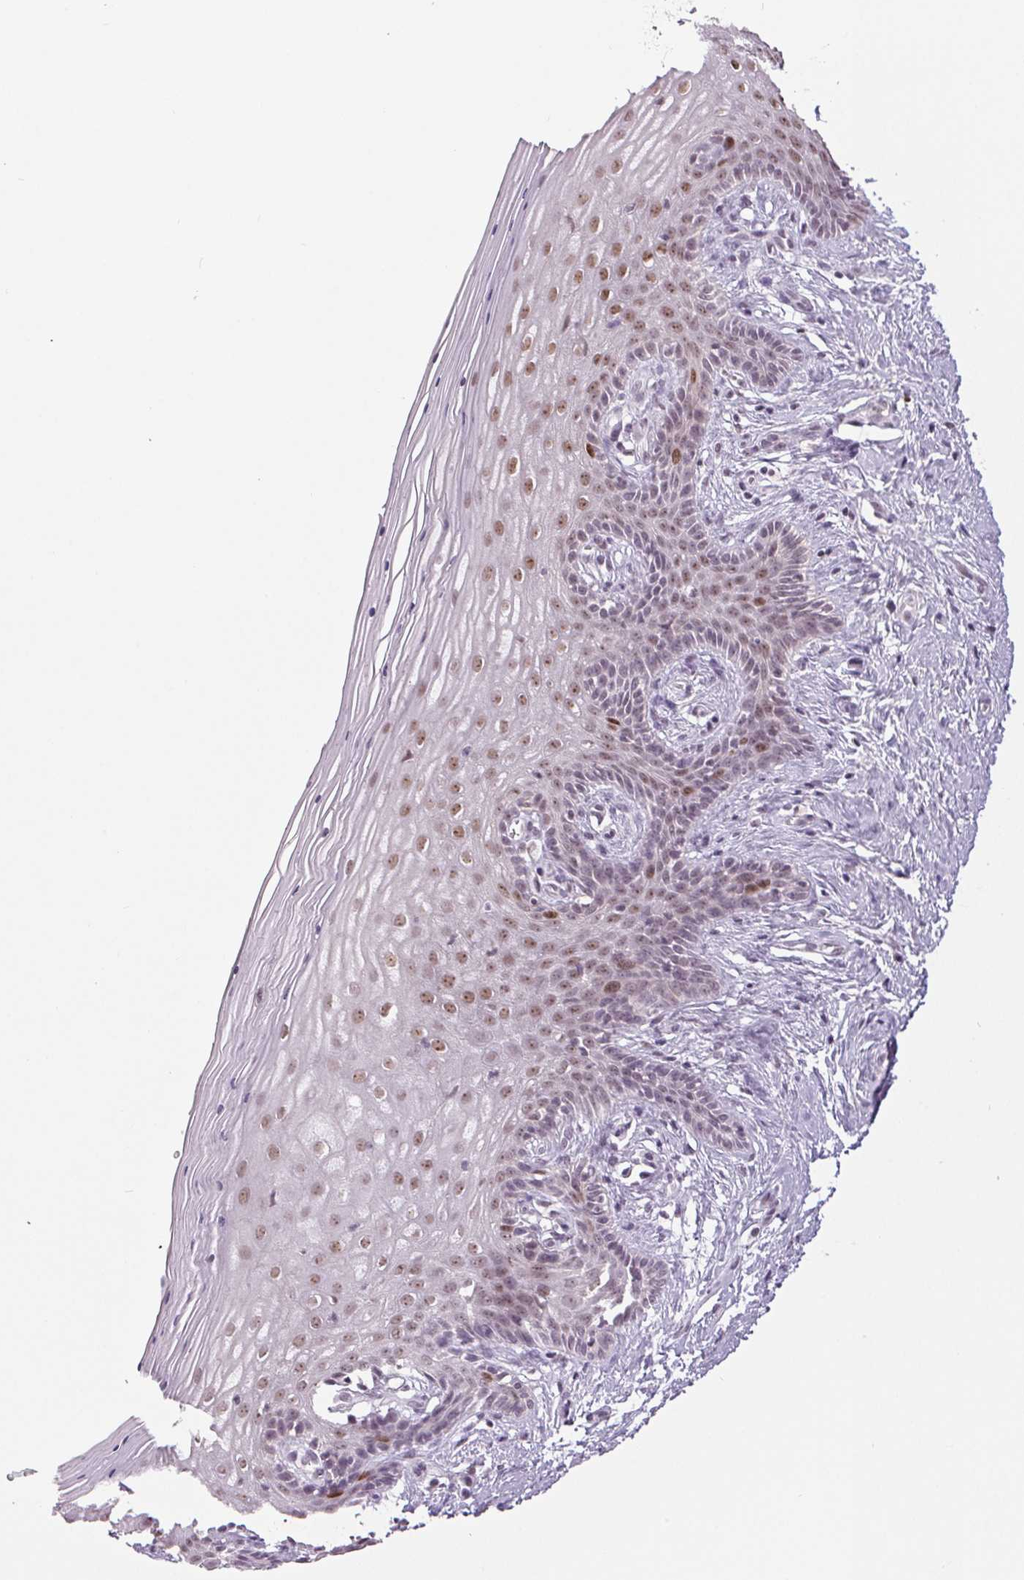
{"staining": {"intensity": "moderate", "quantity": ">75%", "location": "nuclear"}, "tissue": "vagina", "cell_type": "Squamous epithelial cells", "image_type": "normal", "snomed": [{"axis": "morphology", "description": "Normal tissue, NOS"}, {"axis": "topography", "description": "Vagina"}], "caption": "A medium amount of moderate nuclear positivity is present in about >75% of squamous epithelial cells in normal vagina.", "gene": "SMIM6", "patient": {"sex": "female", "age": 45}}